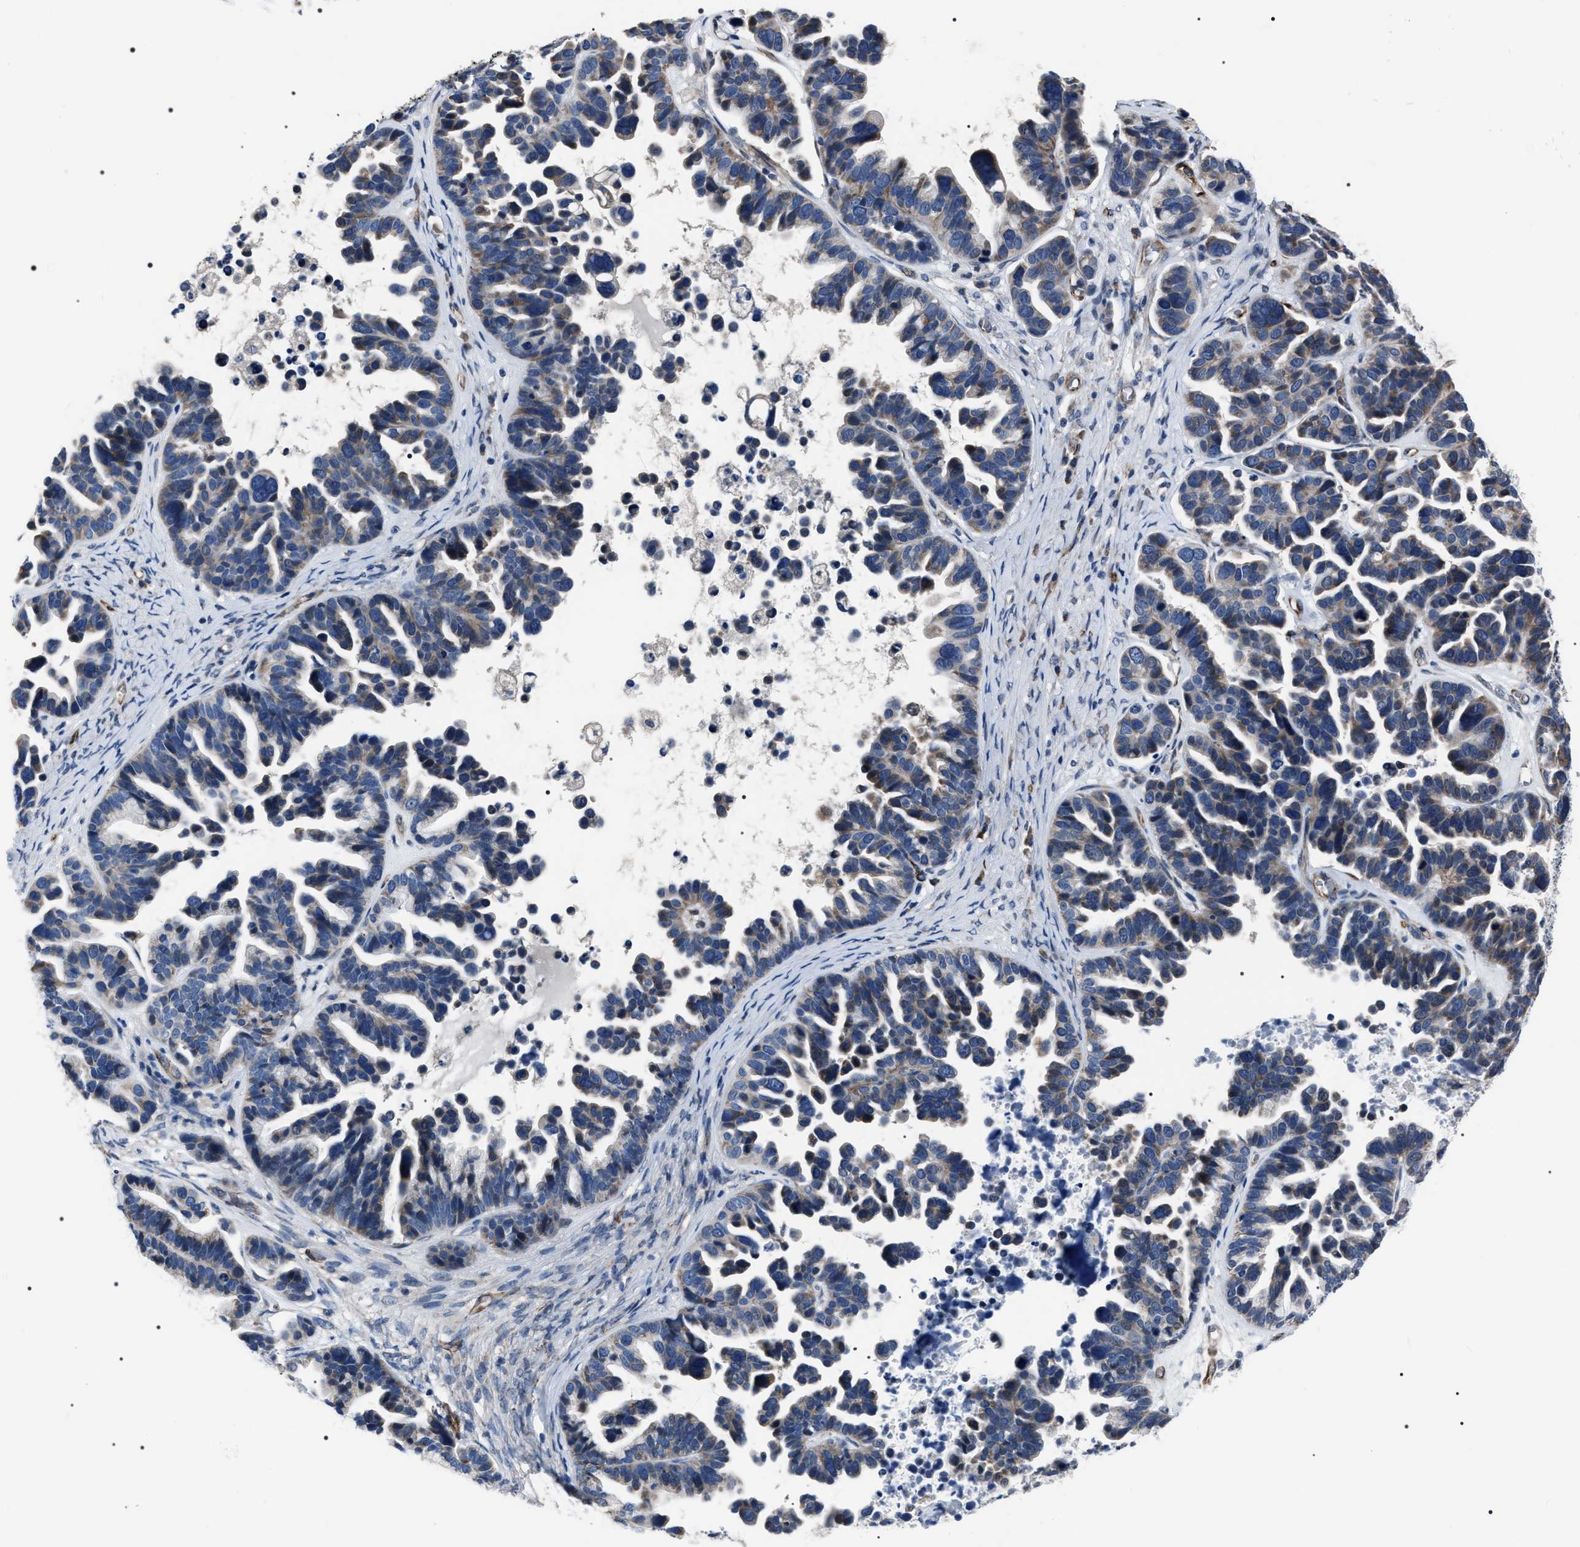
{"staining": {"intensity": "weak", "quantity": "<25%", "location": "cytoplasmic/membranous"}, "tissue": "ovarian cancer", "cell_type": "Tumor cells", "image_type": "cancer", "snomed": [{"axis": "morphology", "description": "Cystadenocarcinoma, serous, NOS"}, {"axis": "topography", "description": "Ovary"}], "caption": "Immunohistochemistry micrograph of serous cystadenocarcinoma (ovarian) stained for a protein (brown), which shows no expression in tumor cells. (Brightfield microscopy of DAB IHC at high magnification).", "gene": "PKD1L1", "patient": {"sex": "female", "age": 56}}